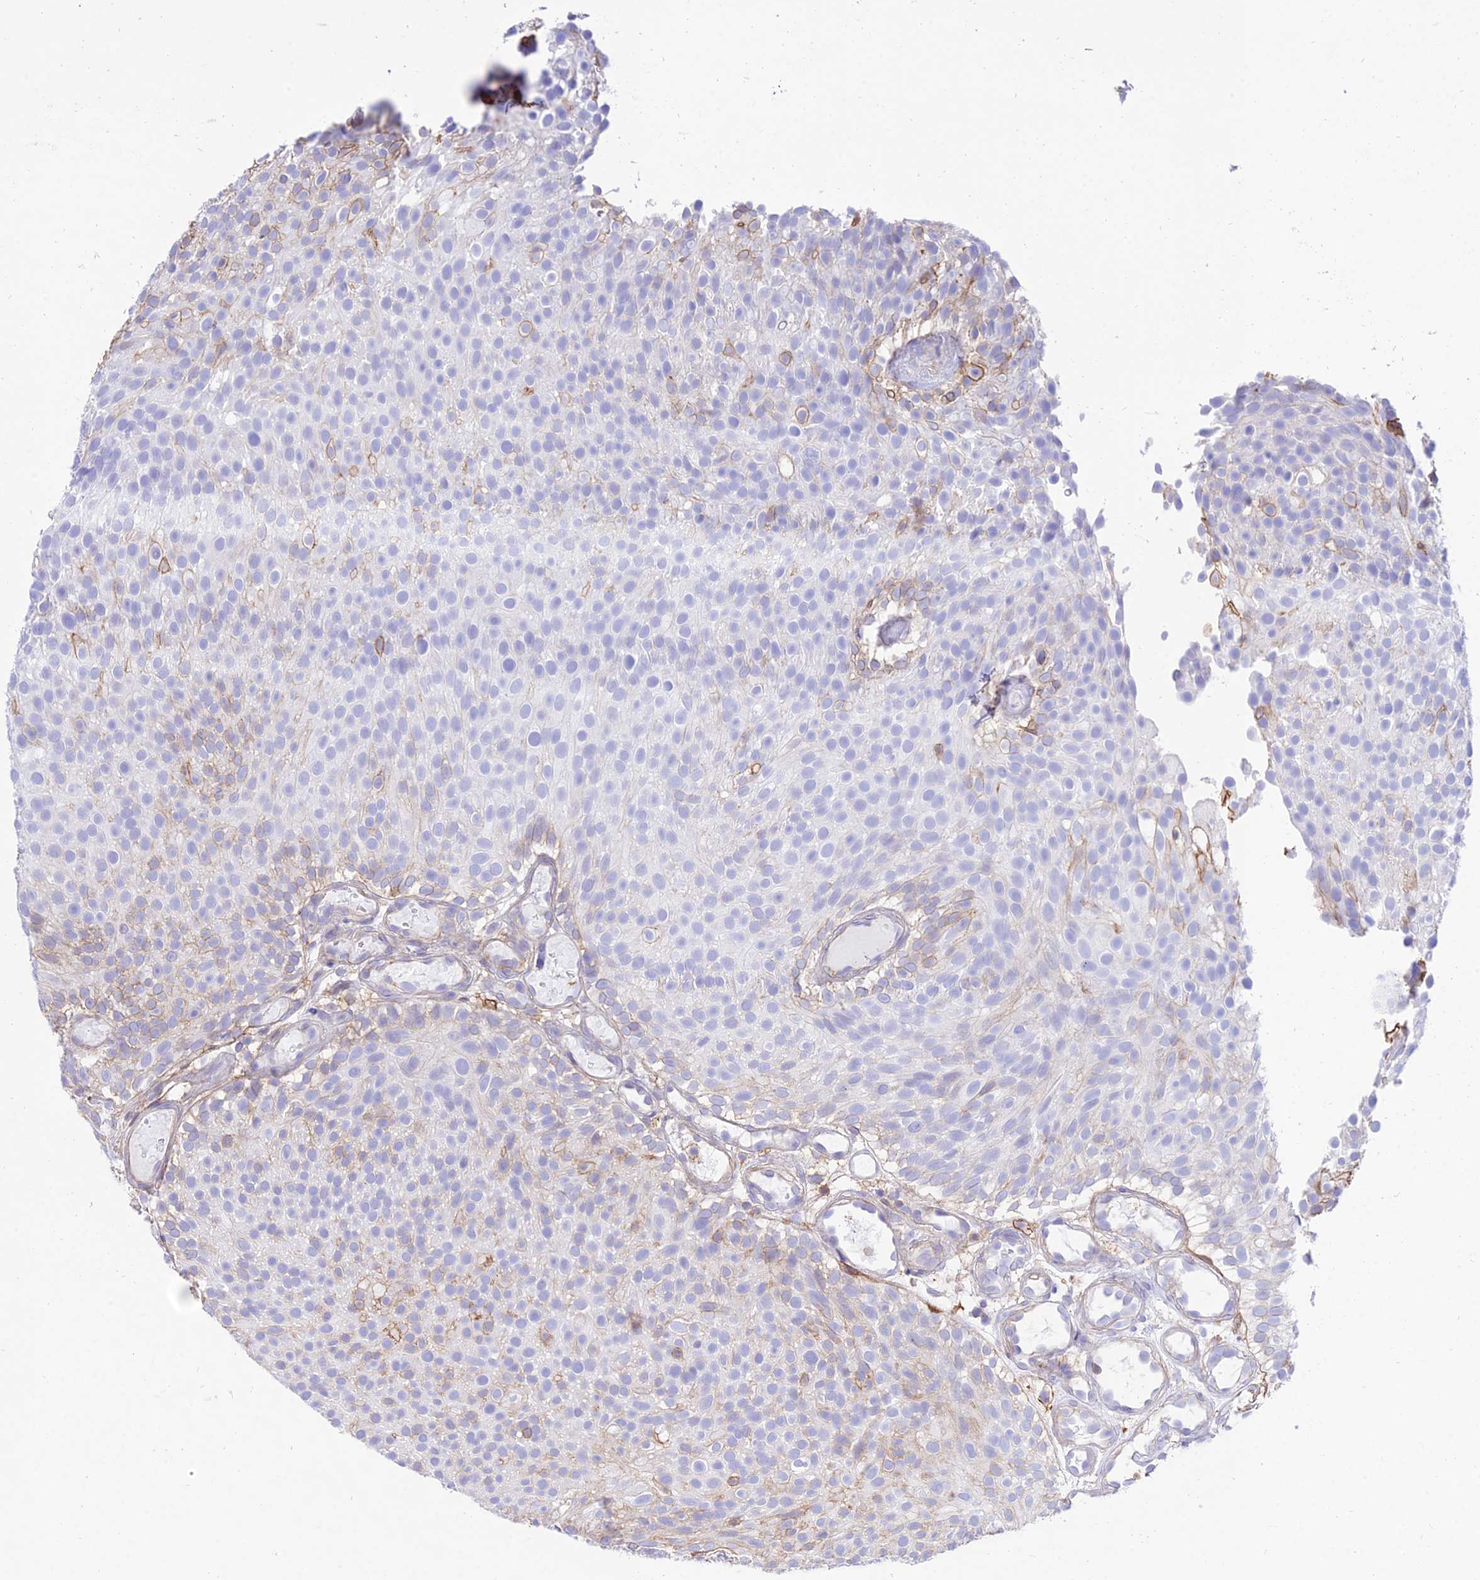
{"staining": {"intensity": "moderate", "quantity": "<25%", "location": "cytoplasmic/membranous"}, "tissue": "urothelial cancer", "cell_type": "Tumor cells", "image_type": "cancer", "snomed": [{"axis": "morphology", "description": "Urothelial carcinoma, Low grade"}, {"axis": "topography", "description": "Urinary bladder"}], "caption": "Moderate cytoplasmic/membranous positivity for a protein is identified in approximately <25% of tumor cells of low-grade urothelial carcinoma using immunohistochemistry (IHC).", "gene": "SREK1IP1", "patient": {"sex": "male", "age": 78}}